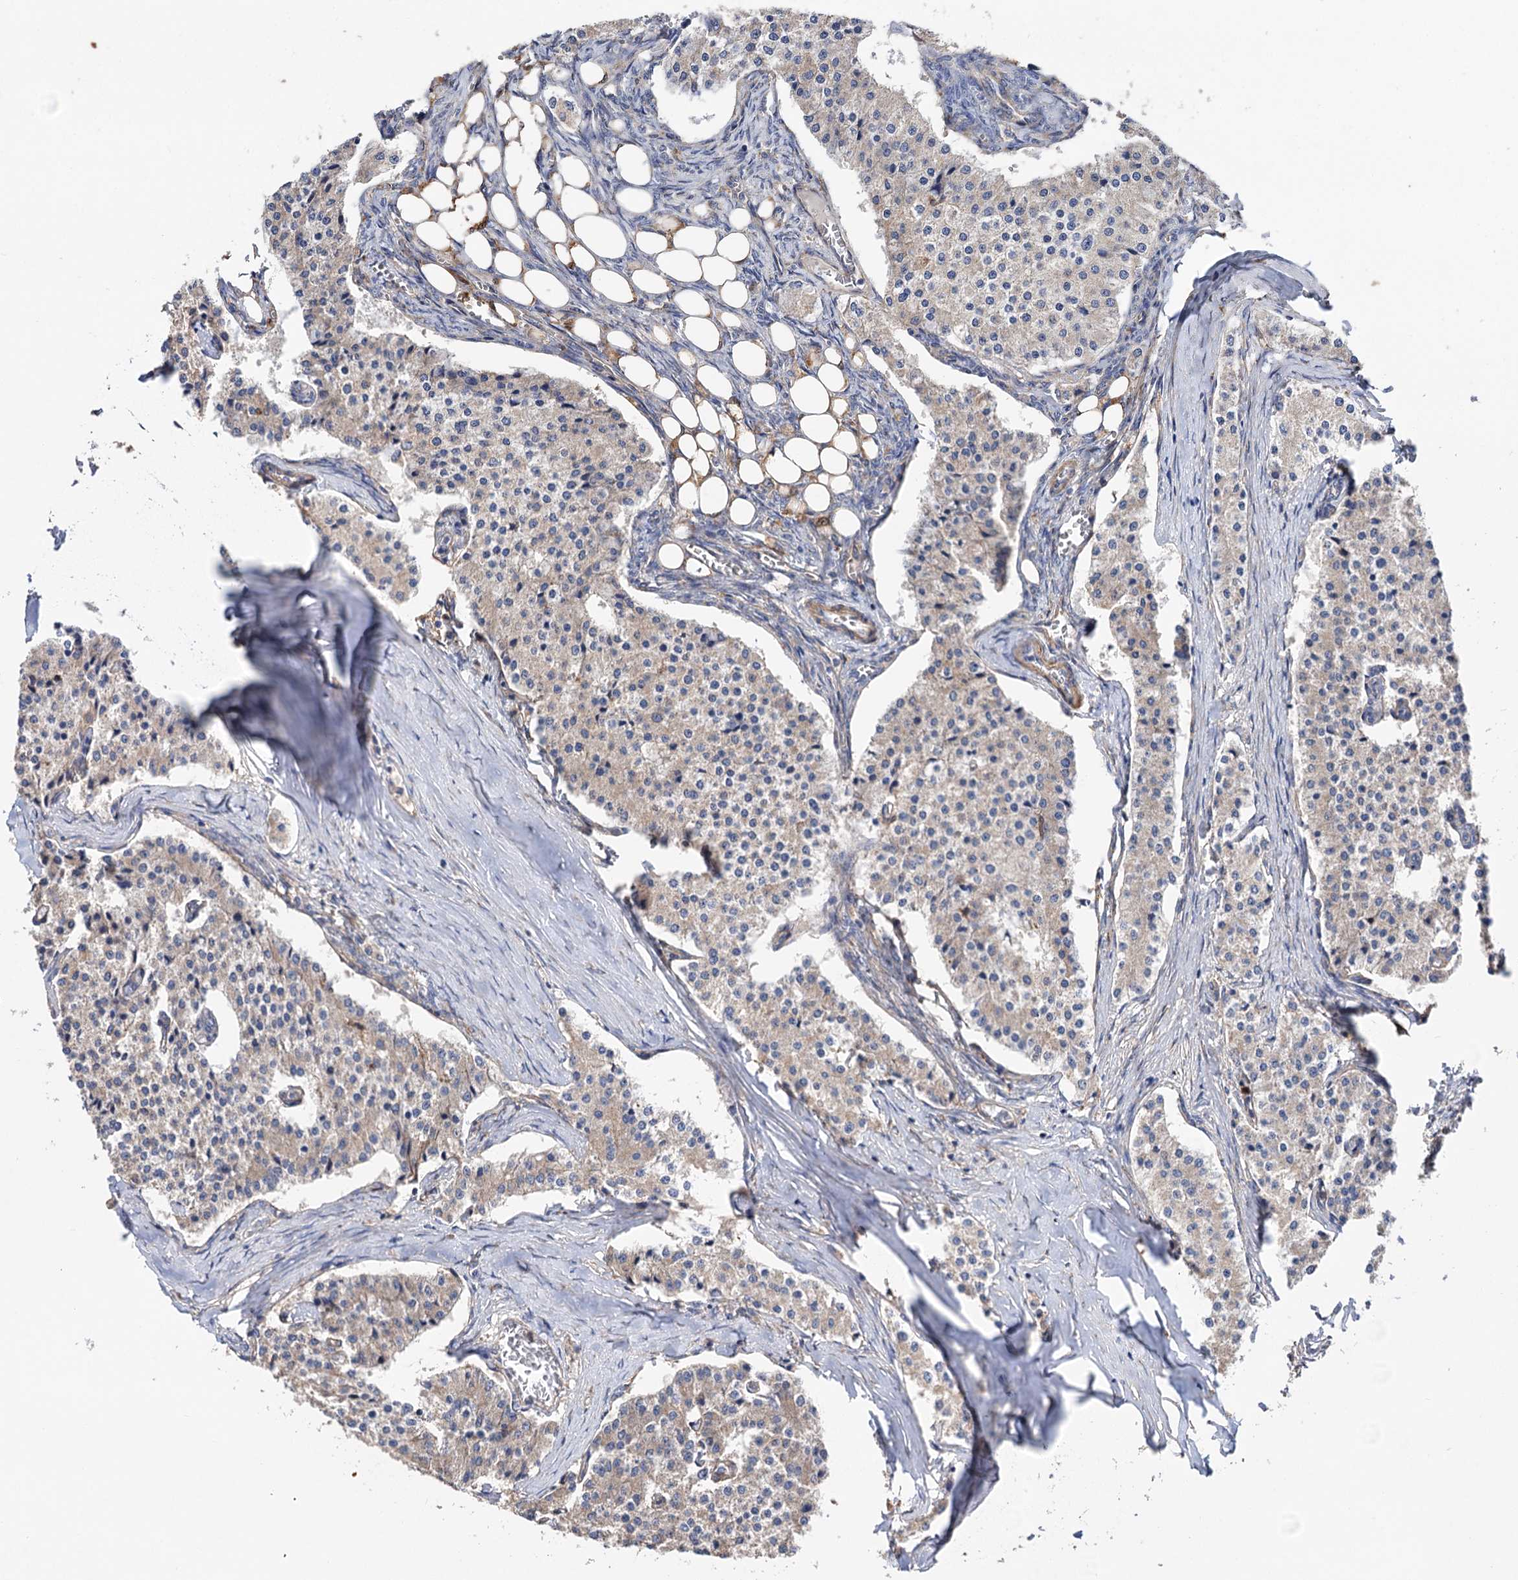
{"staining": {"intensity": "negative", "quantity": "none", "location": "none"}, "tissue": "carcinoid", "cell_type": "Tumor cells", "image_type": "cancer", "snomed": [{"axis": "morphology", "description": "Carcinoid, malignant, NOS"}, {"axis": "topography", "description": "Colon"}], "caption": "This is a photomicrograph of immunohistochemistry staining of malignant carcinoid, which shows no staining in tumor cells.", "gene": "CSAD", "patient": {"sex": "female", "age": 52}}